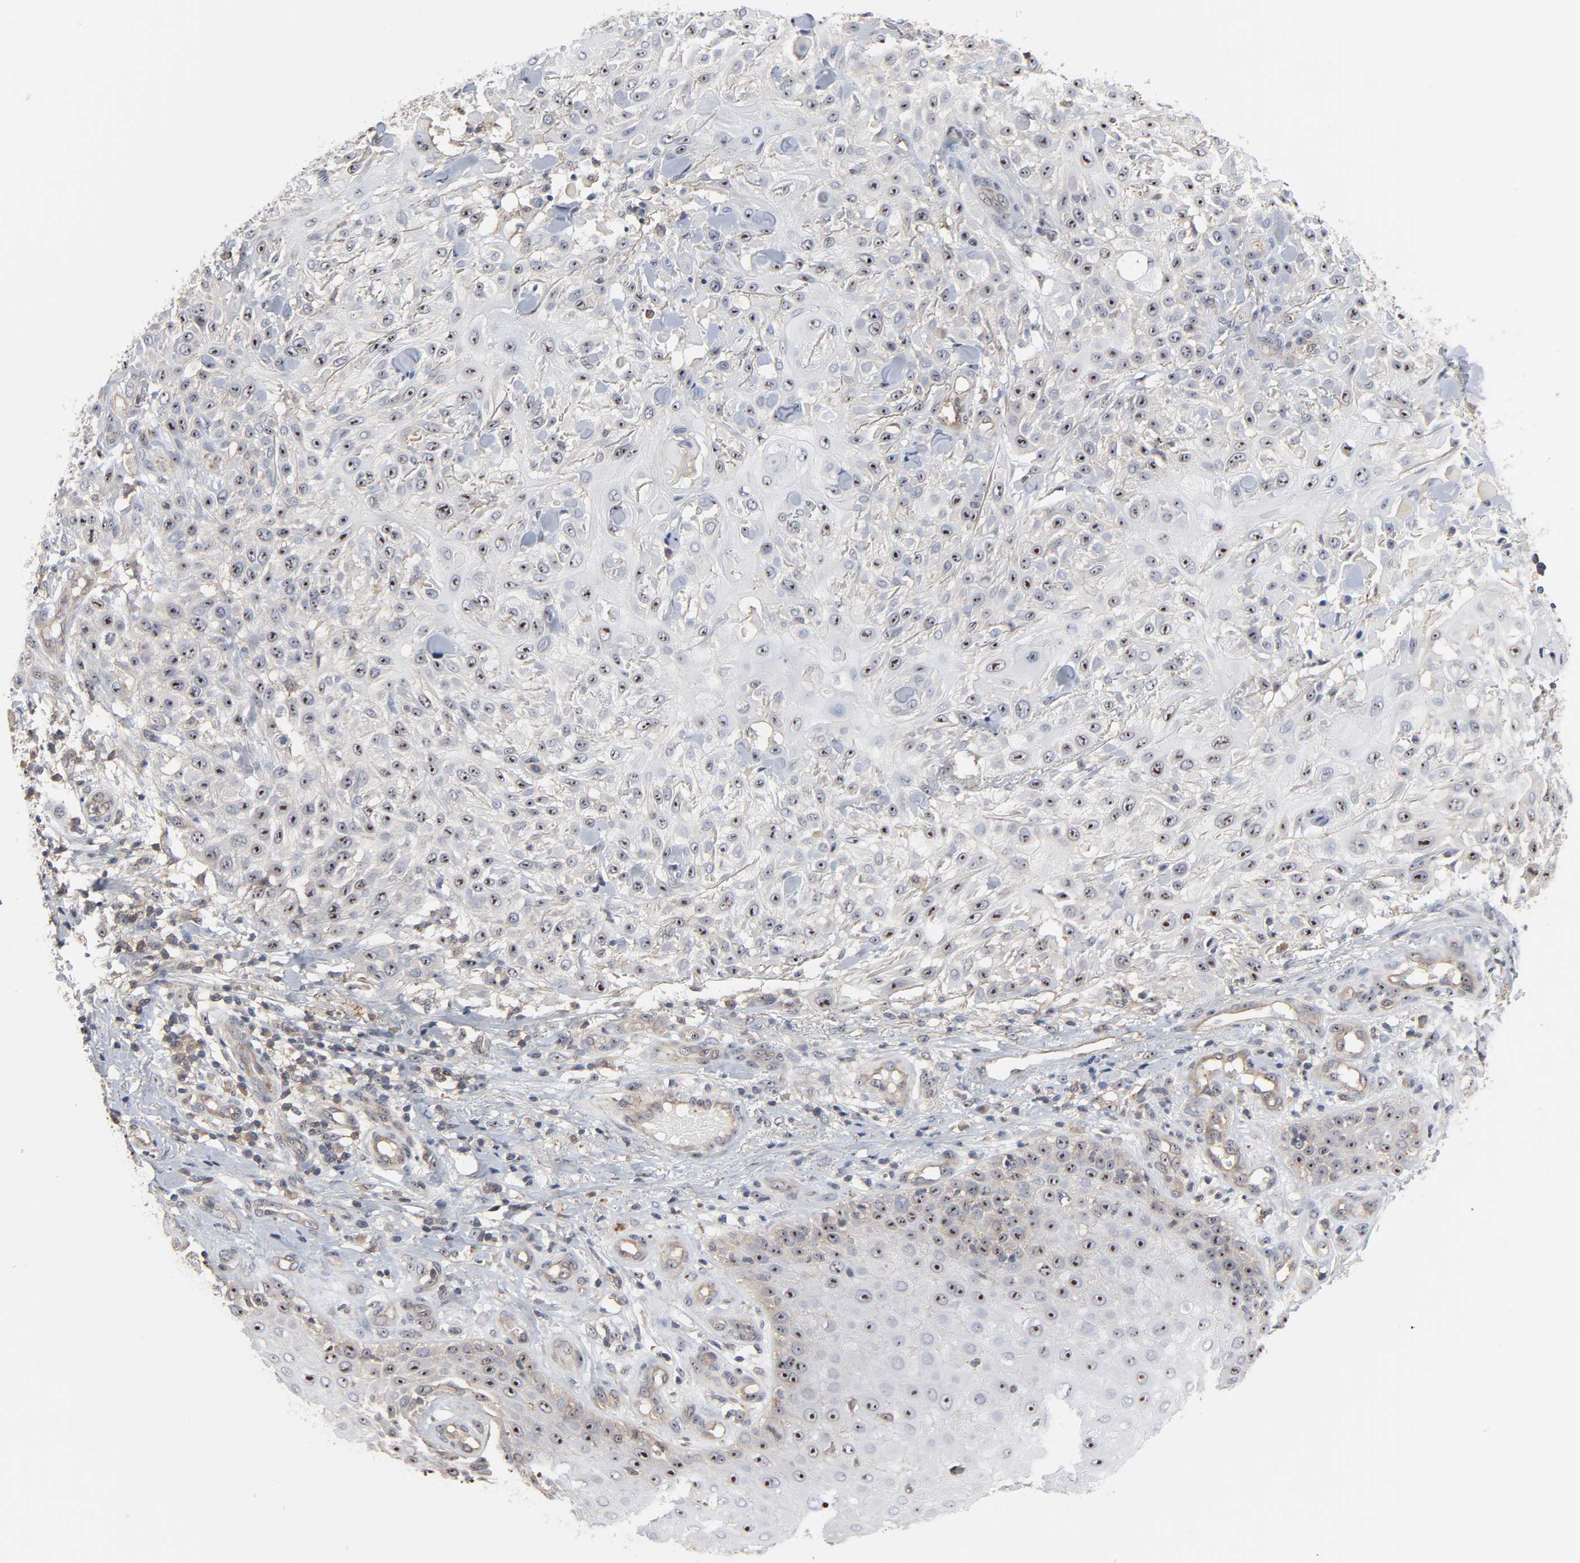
{"staining": {"intensity": "moderate", "quantity": "25%-75%", "location": "nuclear"}, "tissue": "skin cancer", "cell_type": "Tumor cells", "image_type": "cancer", "snomed": [{"axis": "morphology", "description": "Squamous cell carcinoma, NOS"}, {"axis": "topography", "description": "Skin"}], "caption": "Moderate nuclear protein positivity is present in approximately 25%-75% of tumor cells in squamous cell carcinoma (skin).", "gene": "DDX10", "patient": {"sex": "female", "age": 42}}